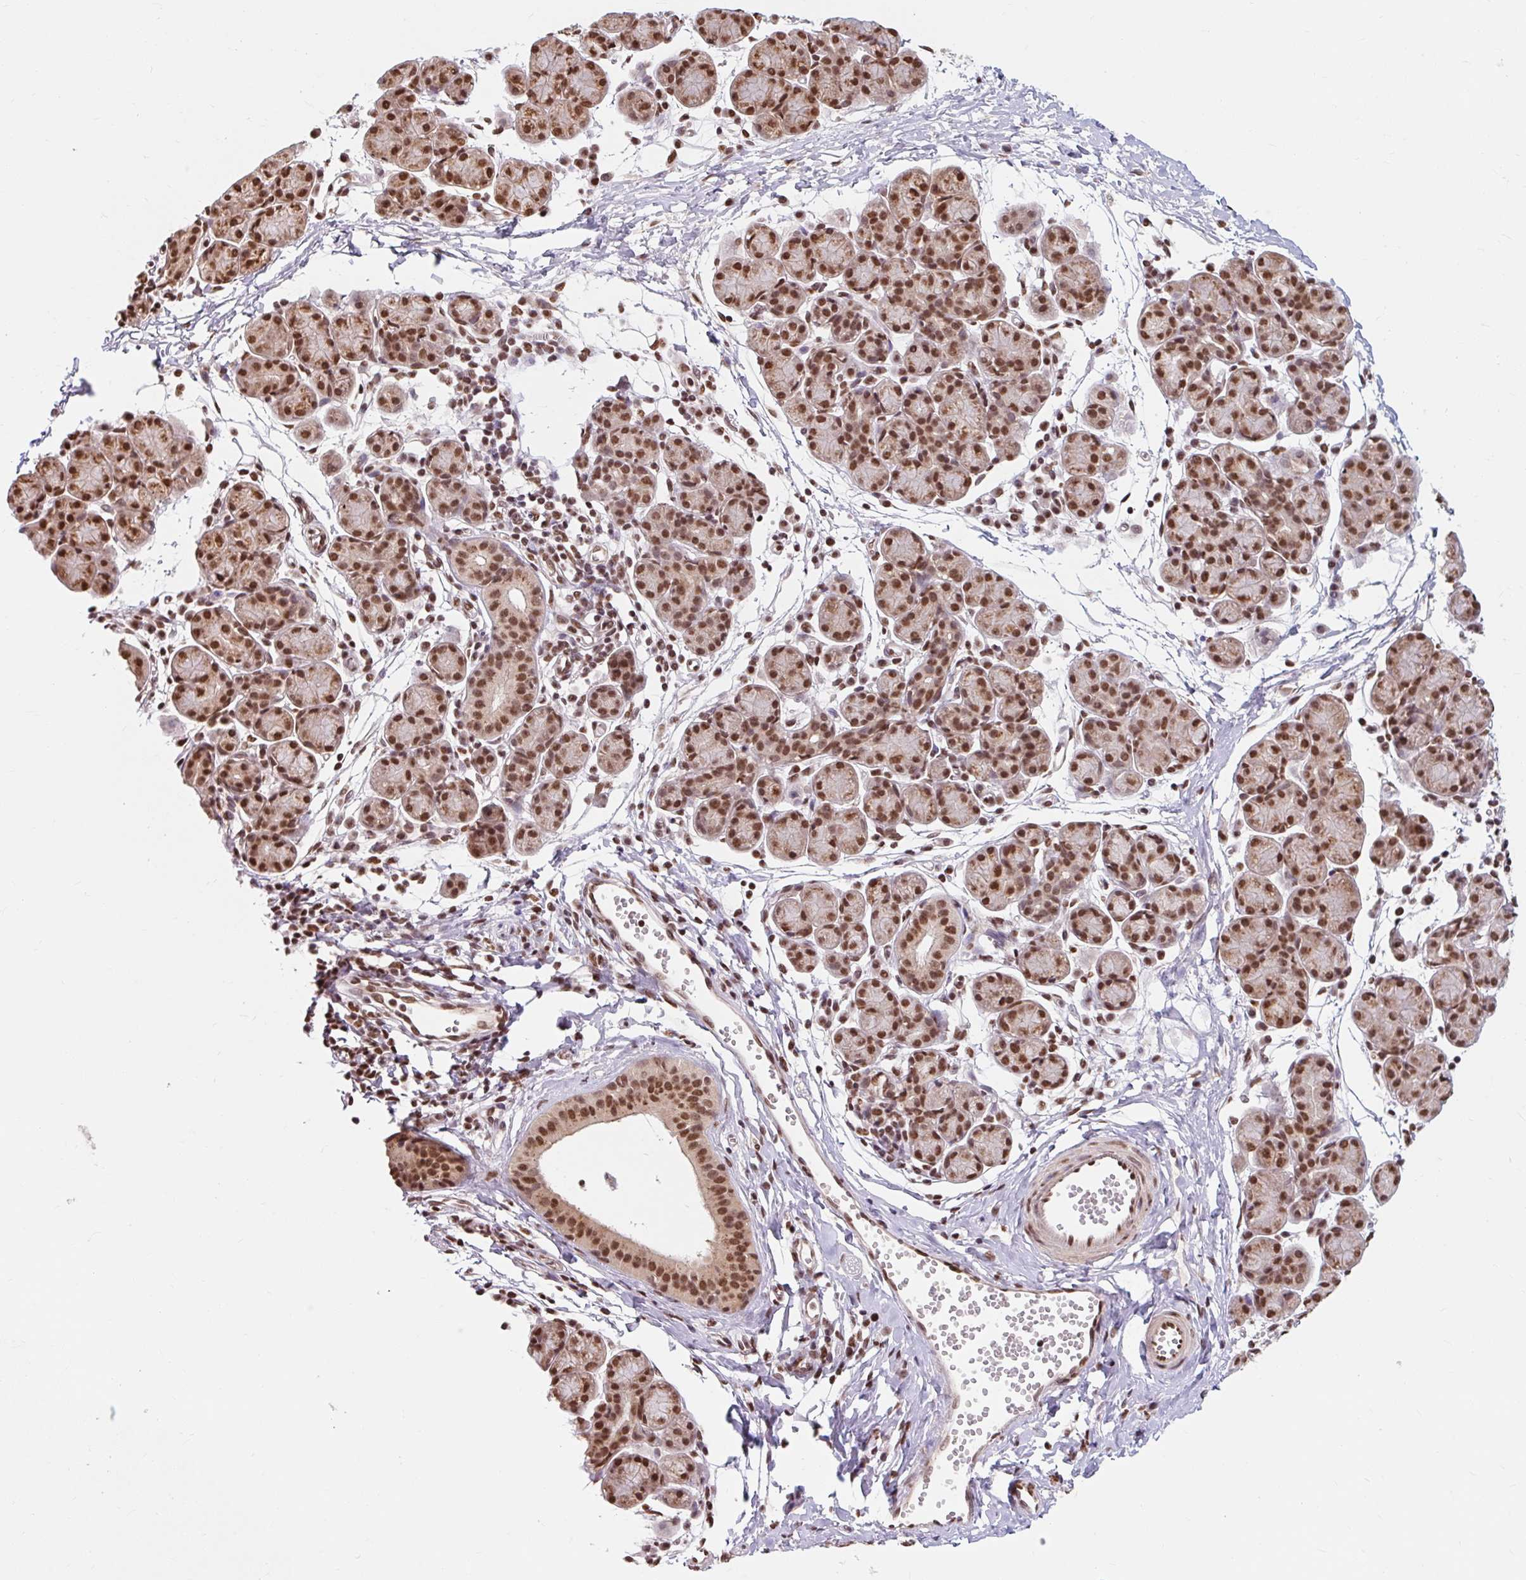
{"staining": {"intensity": "strong", "quantity": ">75%", "location": "cytoplasmic/membranous,nuclear"}, "tissue": "salivary gland", "cell_type": "Glandular cells", "image_type": "normal", "snomed": [{"axis": "morphology", "description": "Normal tissue, NOS"}, {"axis": "morphology", "description": "Inflammation, NOS"}, {"axis": "topography", "description": "Lymph node"}, {"axis": "topography", "description": "Salivary gland"}], "caption": "A high-resolution image shows IHC staining of unremarkable salivary gland, which reveals strong cytoplasmic/membranous,nuclear staining in approximately >75% of glandular cells.", "gene": "BICRA", "patient": {"sex": "male", "age": 3}}